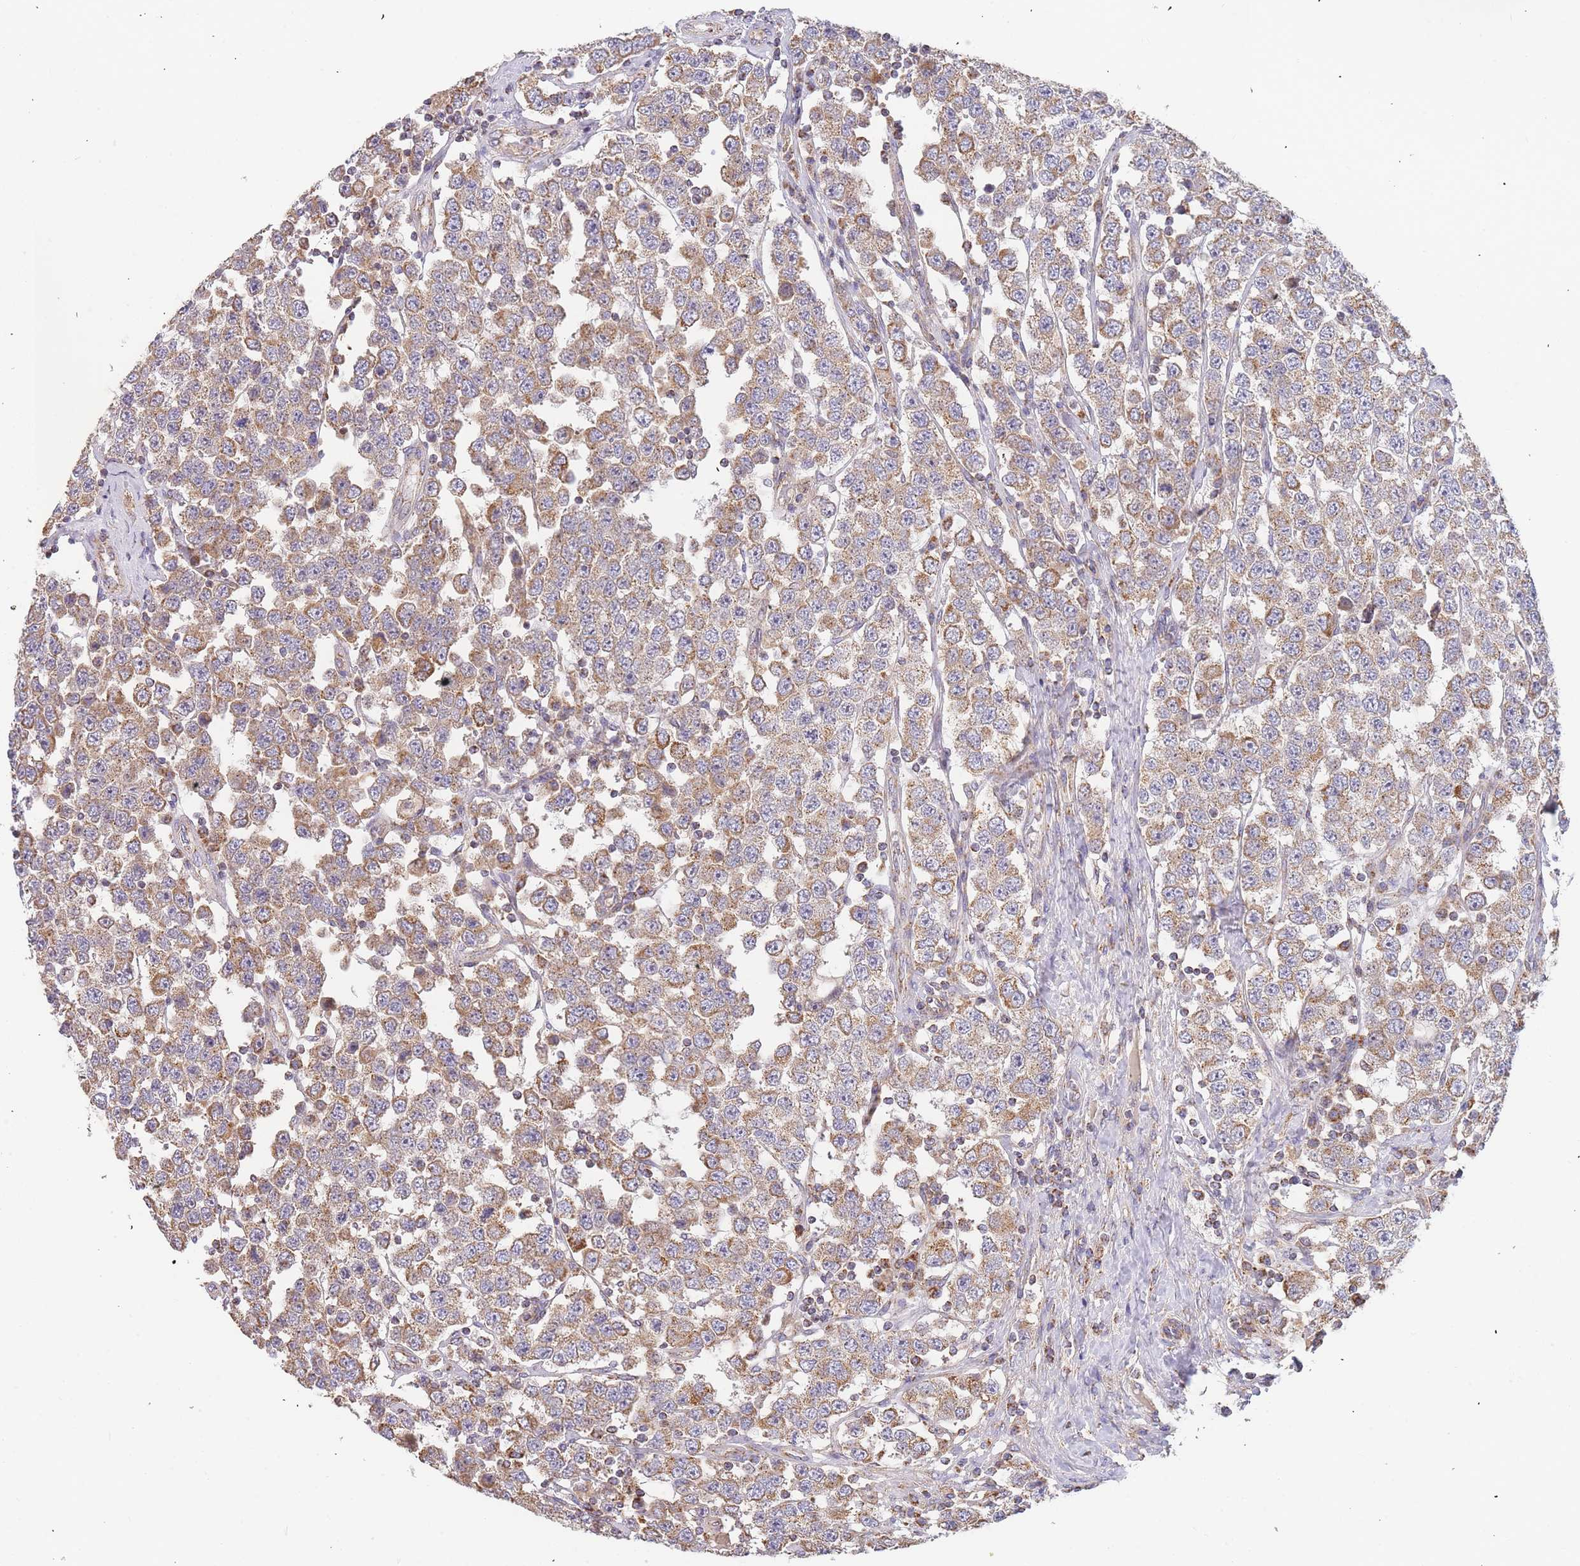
{"staining": {"intensity": "moderate", "quantity": ">75%", "location": "cytoplasmic/membranous"}, "tissue": "testis cancer", "cell_type": "Tumor cells", "image_type": "cancer", "snomed": [{"axis": "morphology", "description": "Seminoma, NOS"}, {"axis": "topography", "description": "Testis"}], "caption": "High-power microscopy captured an immunohistochemistry photomicrograph of testis seminoma, revealing moderate cytoplasmic/membranous staining in about >75% of tumor cells. Immunohistochemistry stains the protein of interest in brown and the nuclei are stained blue.", "gene": "ADCY9", "patient": {"sex": "male", "age": 28}}